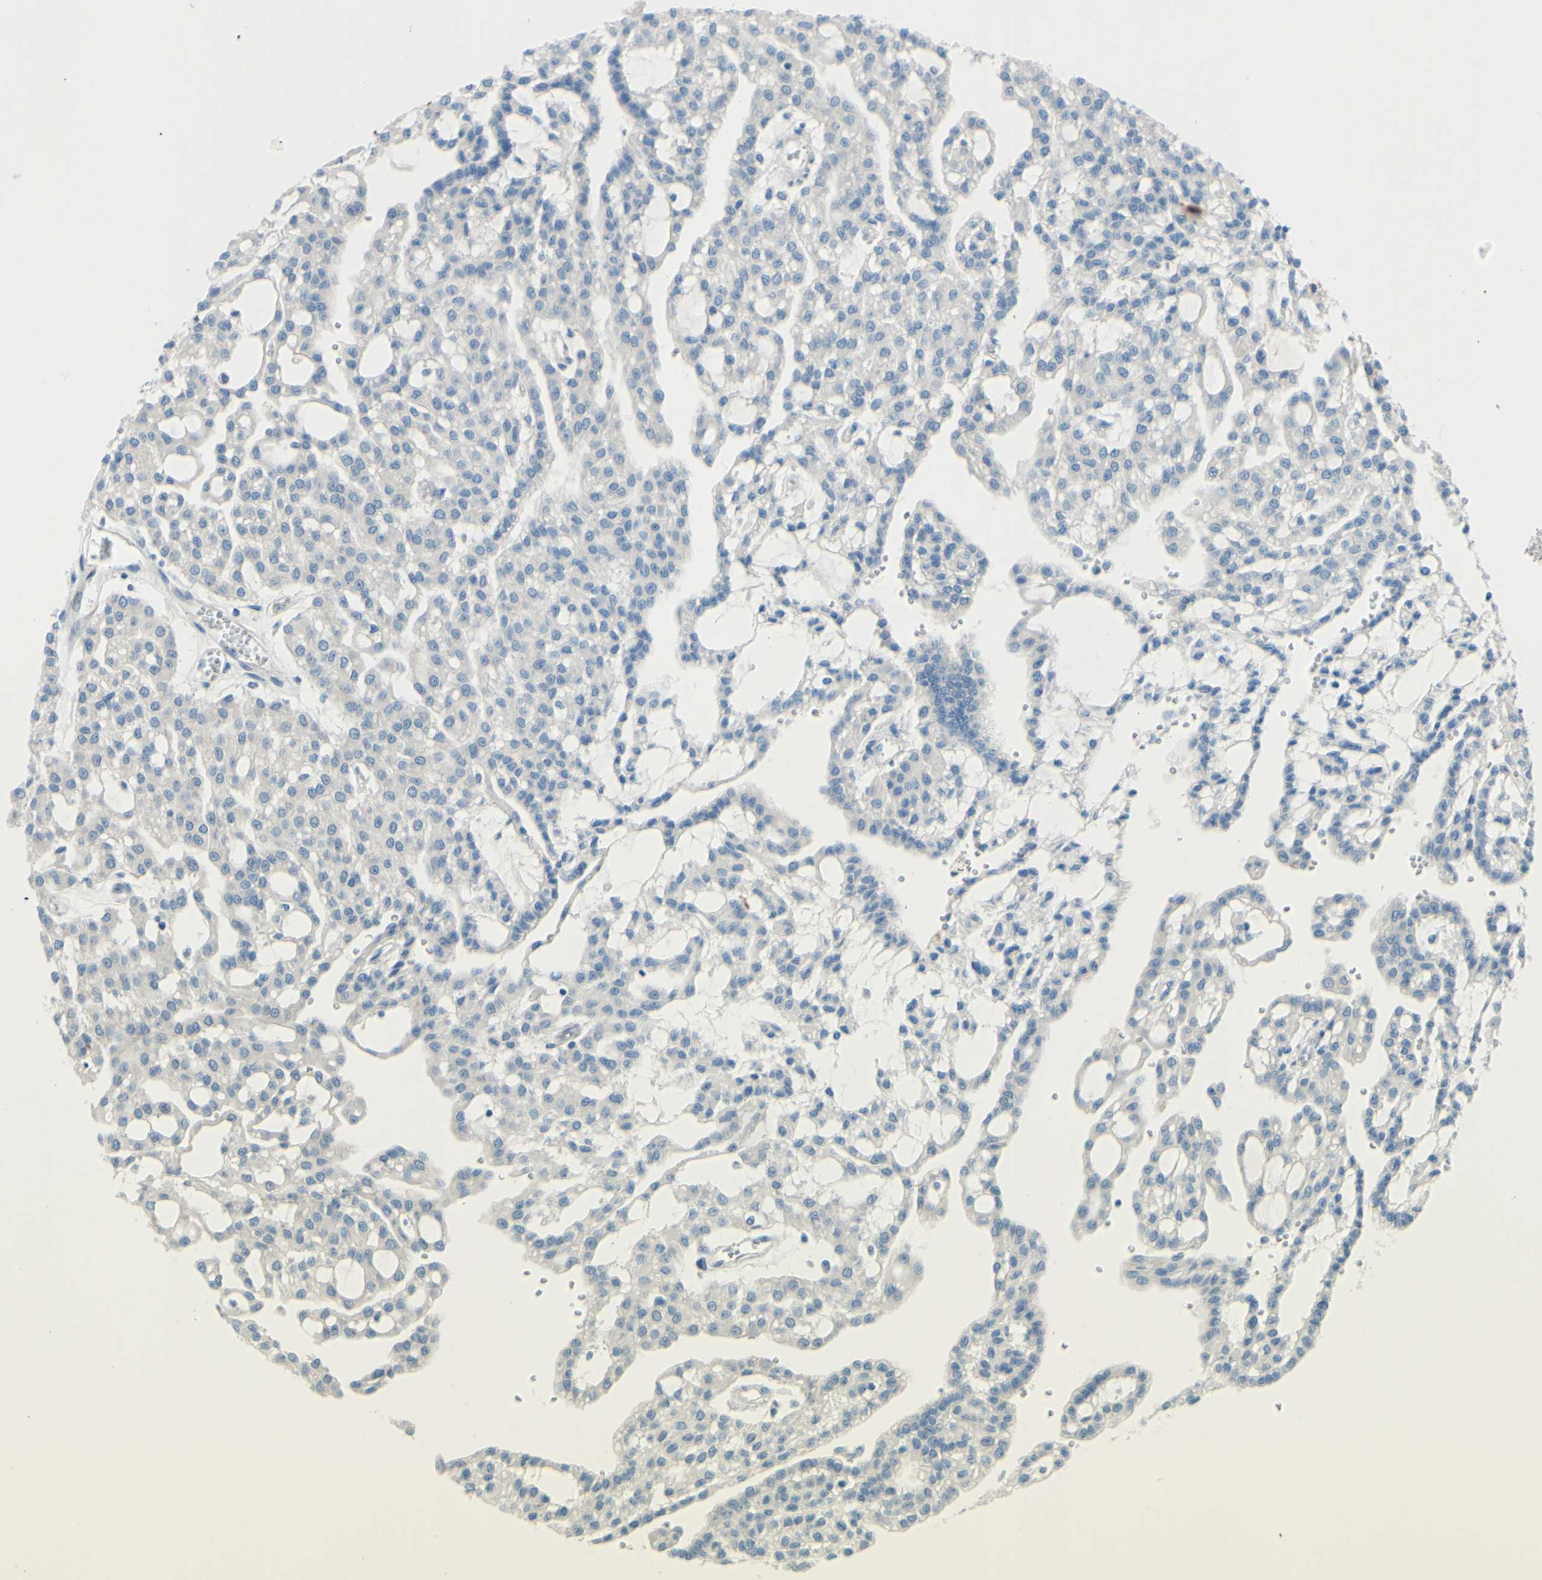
{"staining": {"intensity": "negative", "quantity": "none", "location": "none"}, "tissue": "renal cancer", "cell_type": "Tumor cells", "image_type": "cancer", "snomed": [{"axis": "morphology", "description": "Adenocarcinoma, NOS"}, {"axis": "topography", "description": "Kidney"}], "caption": "Tumor cells show no significant protein positivity in renal cancer (adenocarcinoma).", "gene": "ARHGAP1", "patient": {"sex": "male", "age": 63}}